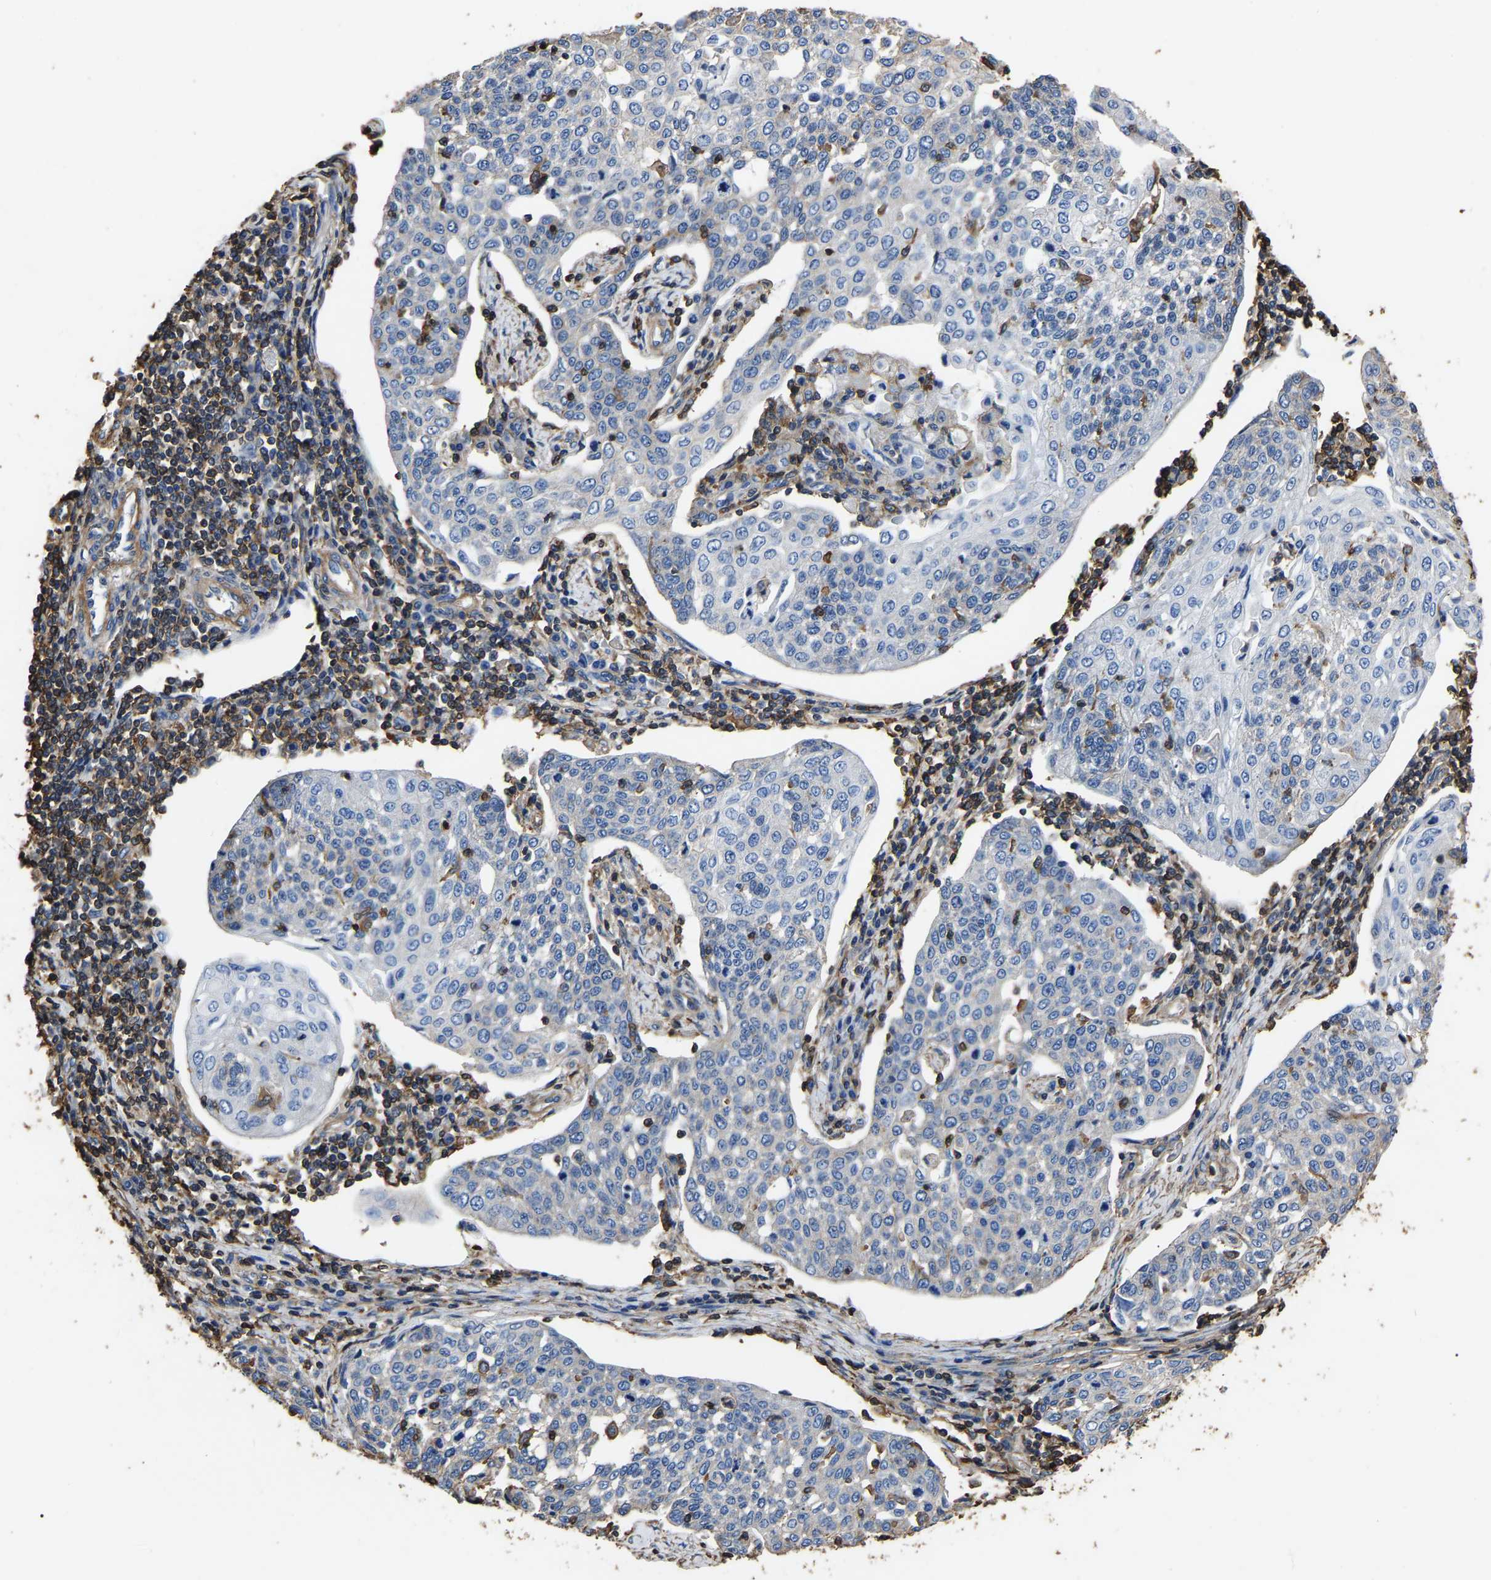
{"staining": {"intensity": "negative", "quantity": "none", "location": "none"}, "tissue": "cervical cancer", "cell_type": "Tumor cells", "image_type": "cancer", "snomed": [{"axis": "morphology", "description": "Squamous cell carcinoma, NOS"}, {"axis": "topography", "description": "Cervix"}], "caption": "IHC of human cervical squamous cell carcinoma displays no positivity in tumor cells.", "gene": "ARMT1", "patient": {"sex": "female", "age": 34}}